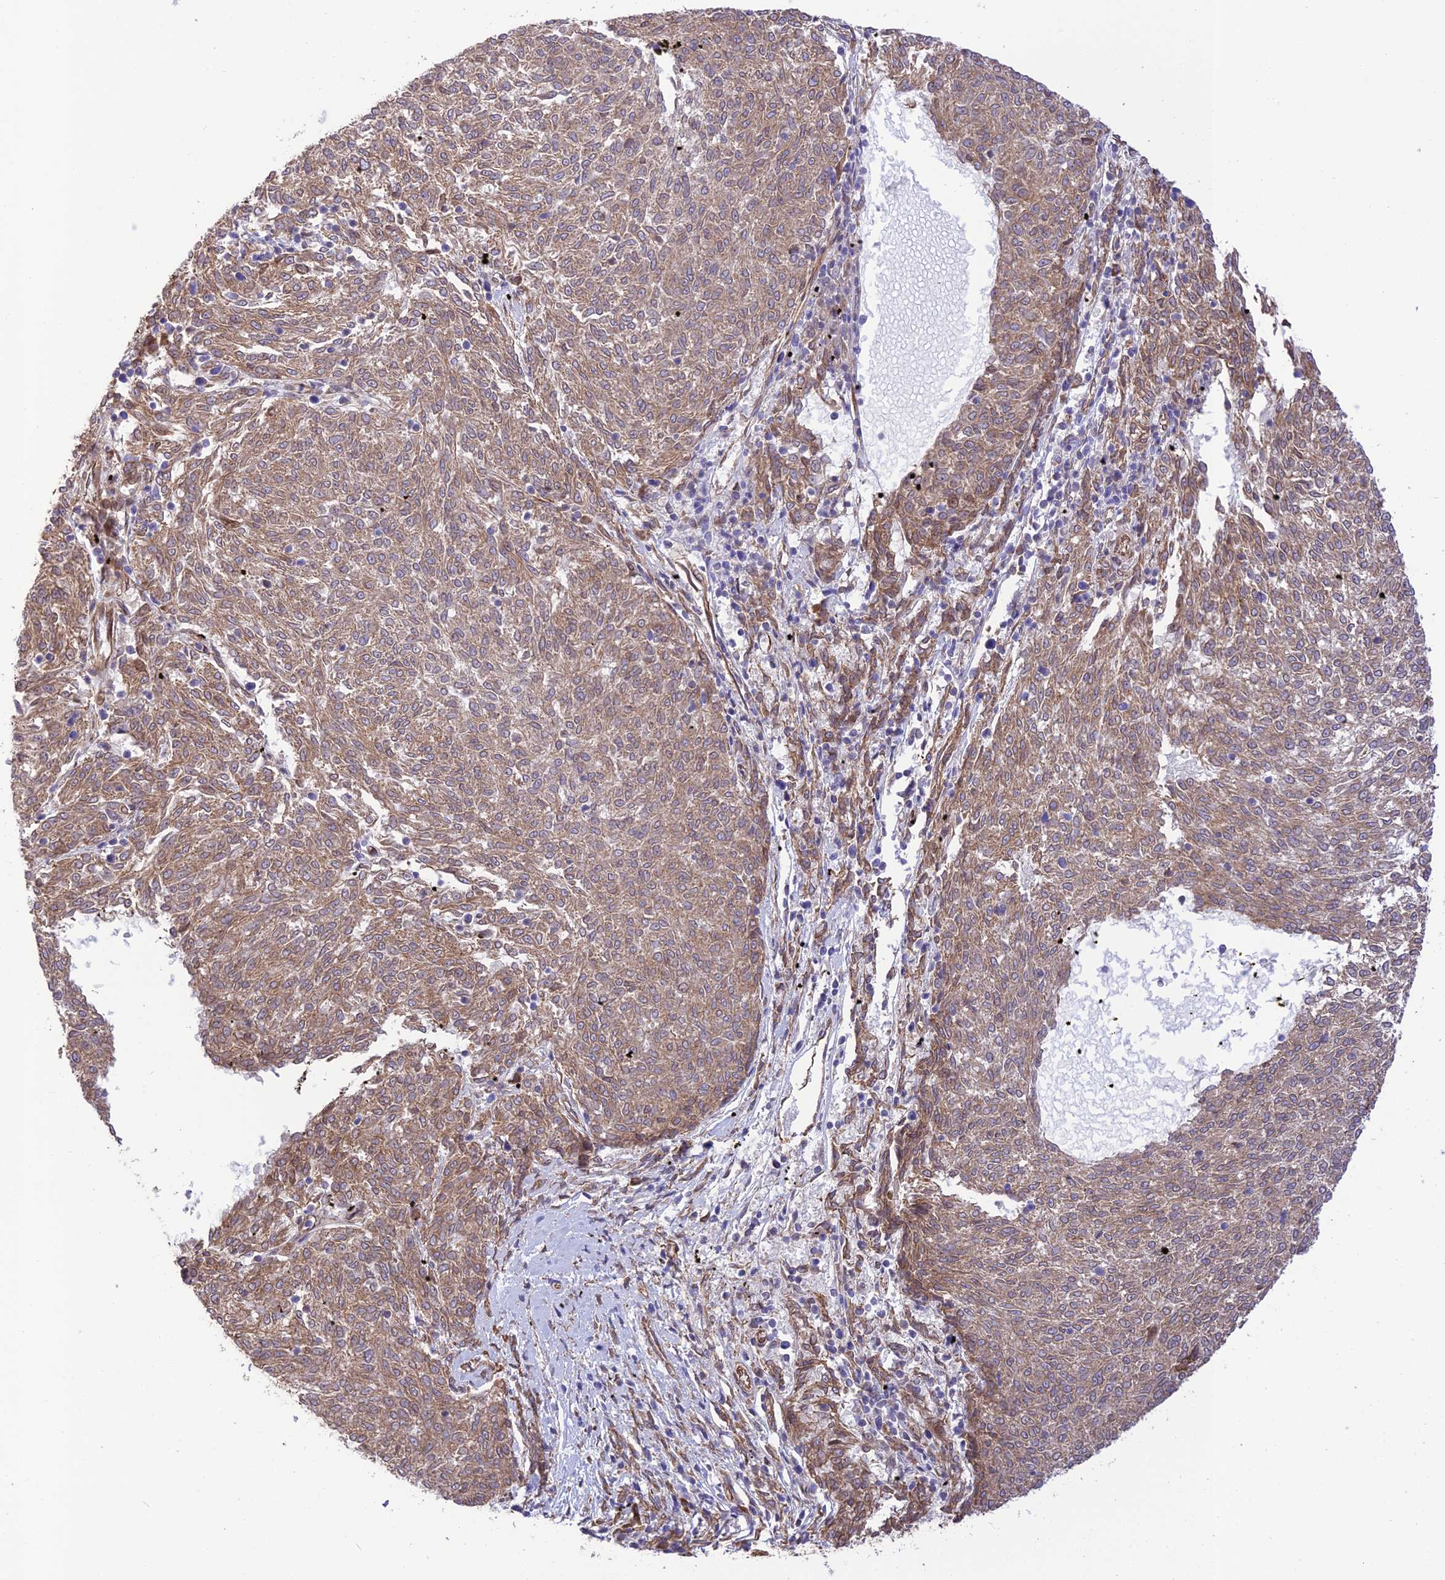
{"staining": {"intensity": "weak", "quantity": ">75%", "location": "cytoplasmic/membranous"}, "tissue": "melanoma", "cell_type": "Tumor cells", "image_type": "cancer", "snomed": [{"axis": "morphology", "description": "Malignant melanoma, NOS"}, {"axis": "topography", "description": "Skin"}], "caption": "The histopathology image shows immunohistochemical staining of malignant melanoma. There is weak cytoplasmic/membranous staining is appreciated in approximately >75% of tumor cells. The protein is stained brown, and the nuclei are stained in blue (DAB (3,3'-diaminobenzidine) IHC with brightfield microscopy, high magnification).", "gene": "EXOC3L4", "patient": {"sex": "female", "age": 72}}